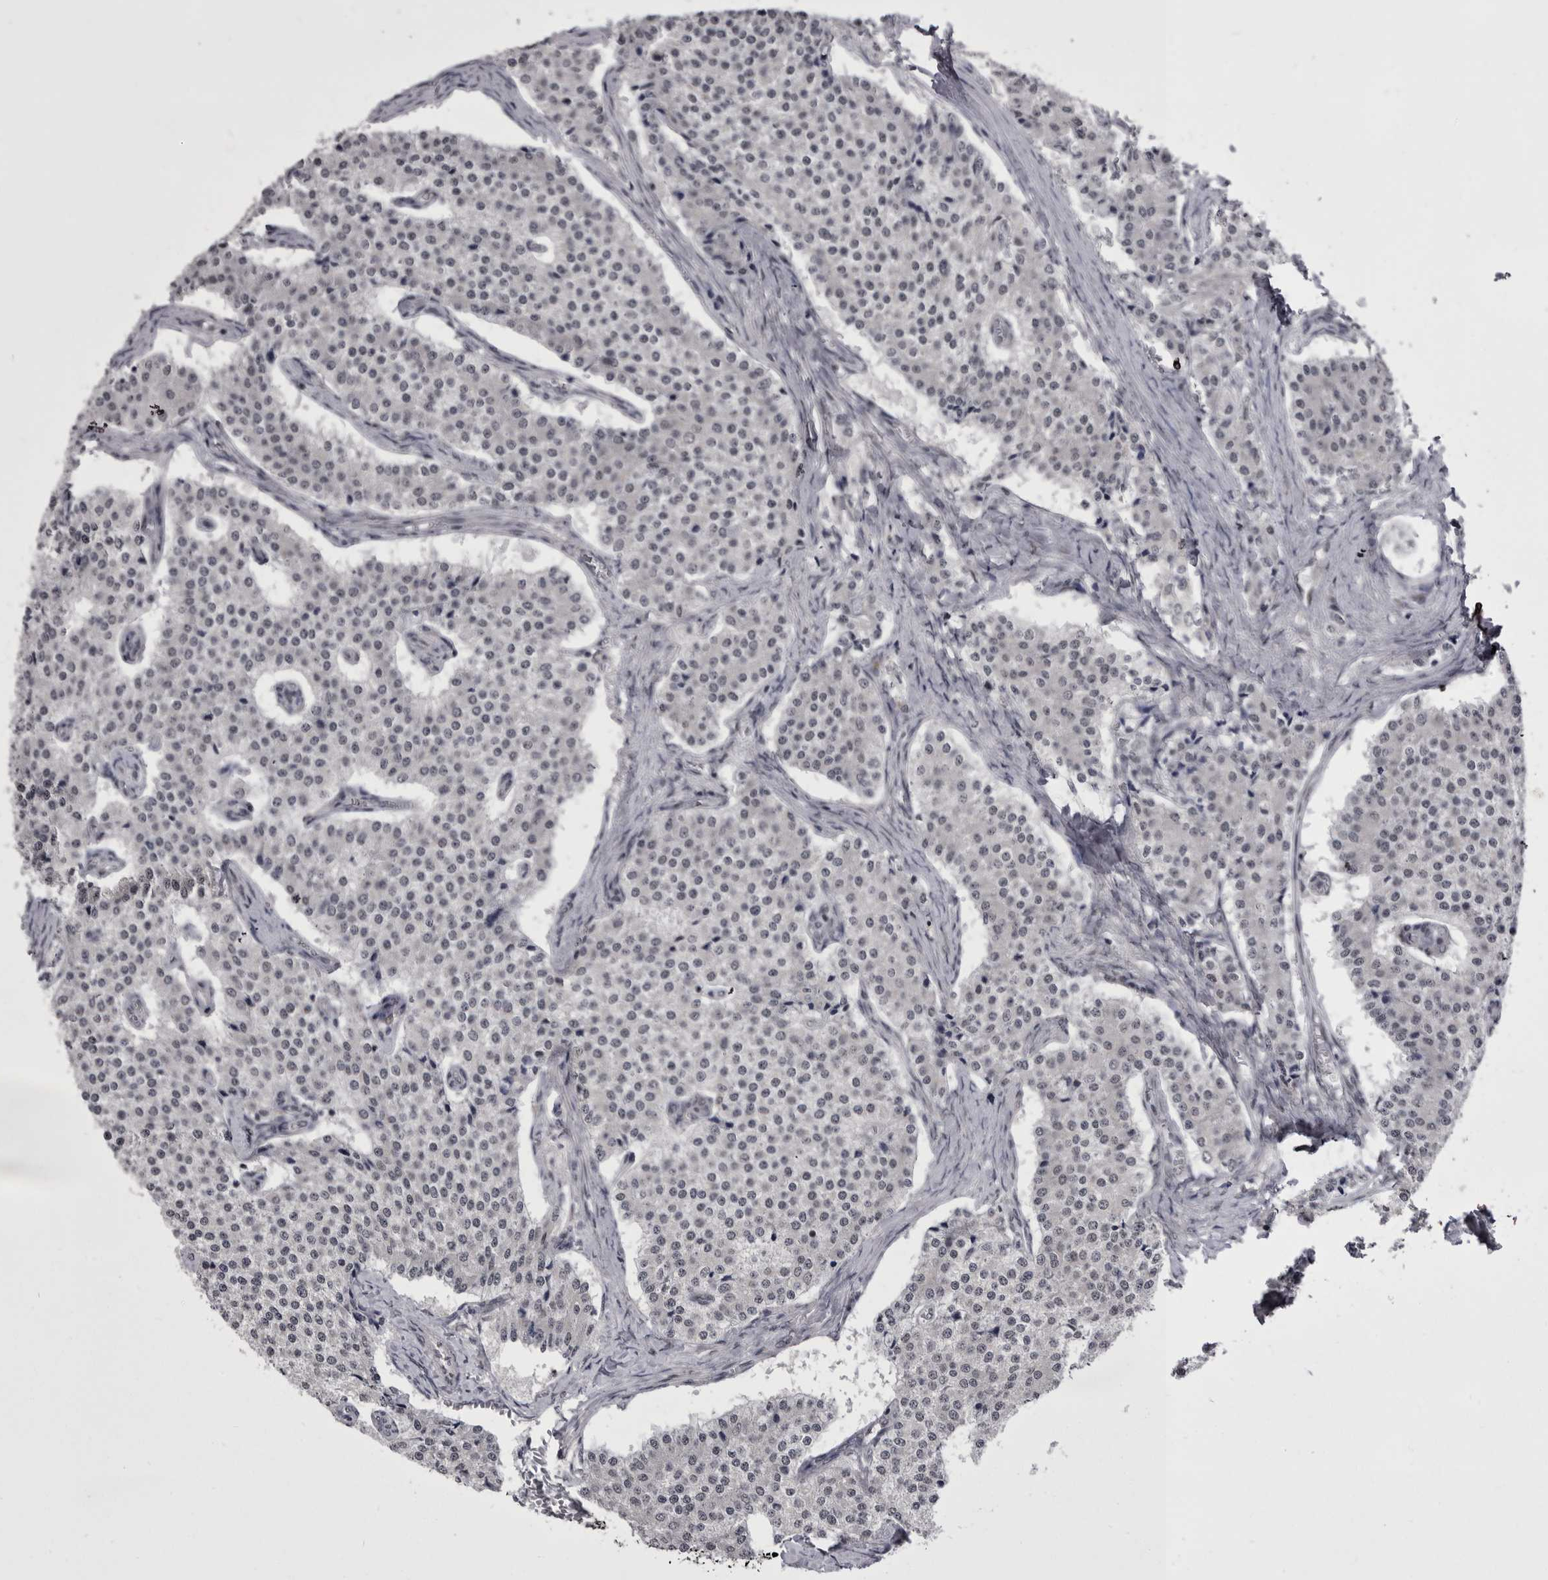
{"staining": {"intensity": "negative", "quantity": "none", "location": "none"}, "tissue": "carcinoid", "cell_type": "Tumor cells", "image_type": "cancer", "snomed": [{"axis": "morphology", "description": "Carcinoid, malignant, NOS"}, {"axis": "topography", "description": "Colon"}], "caption": "A histopathology image of carcinoid (malignant) stained for a protein demonstrates no brown staining in tumor cells.", "gene": "PRPF3", "patient": {"sex": "female", "age": 52}}